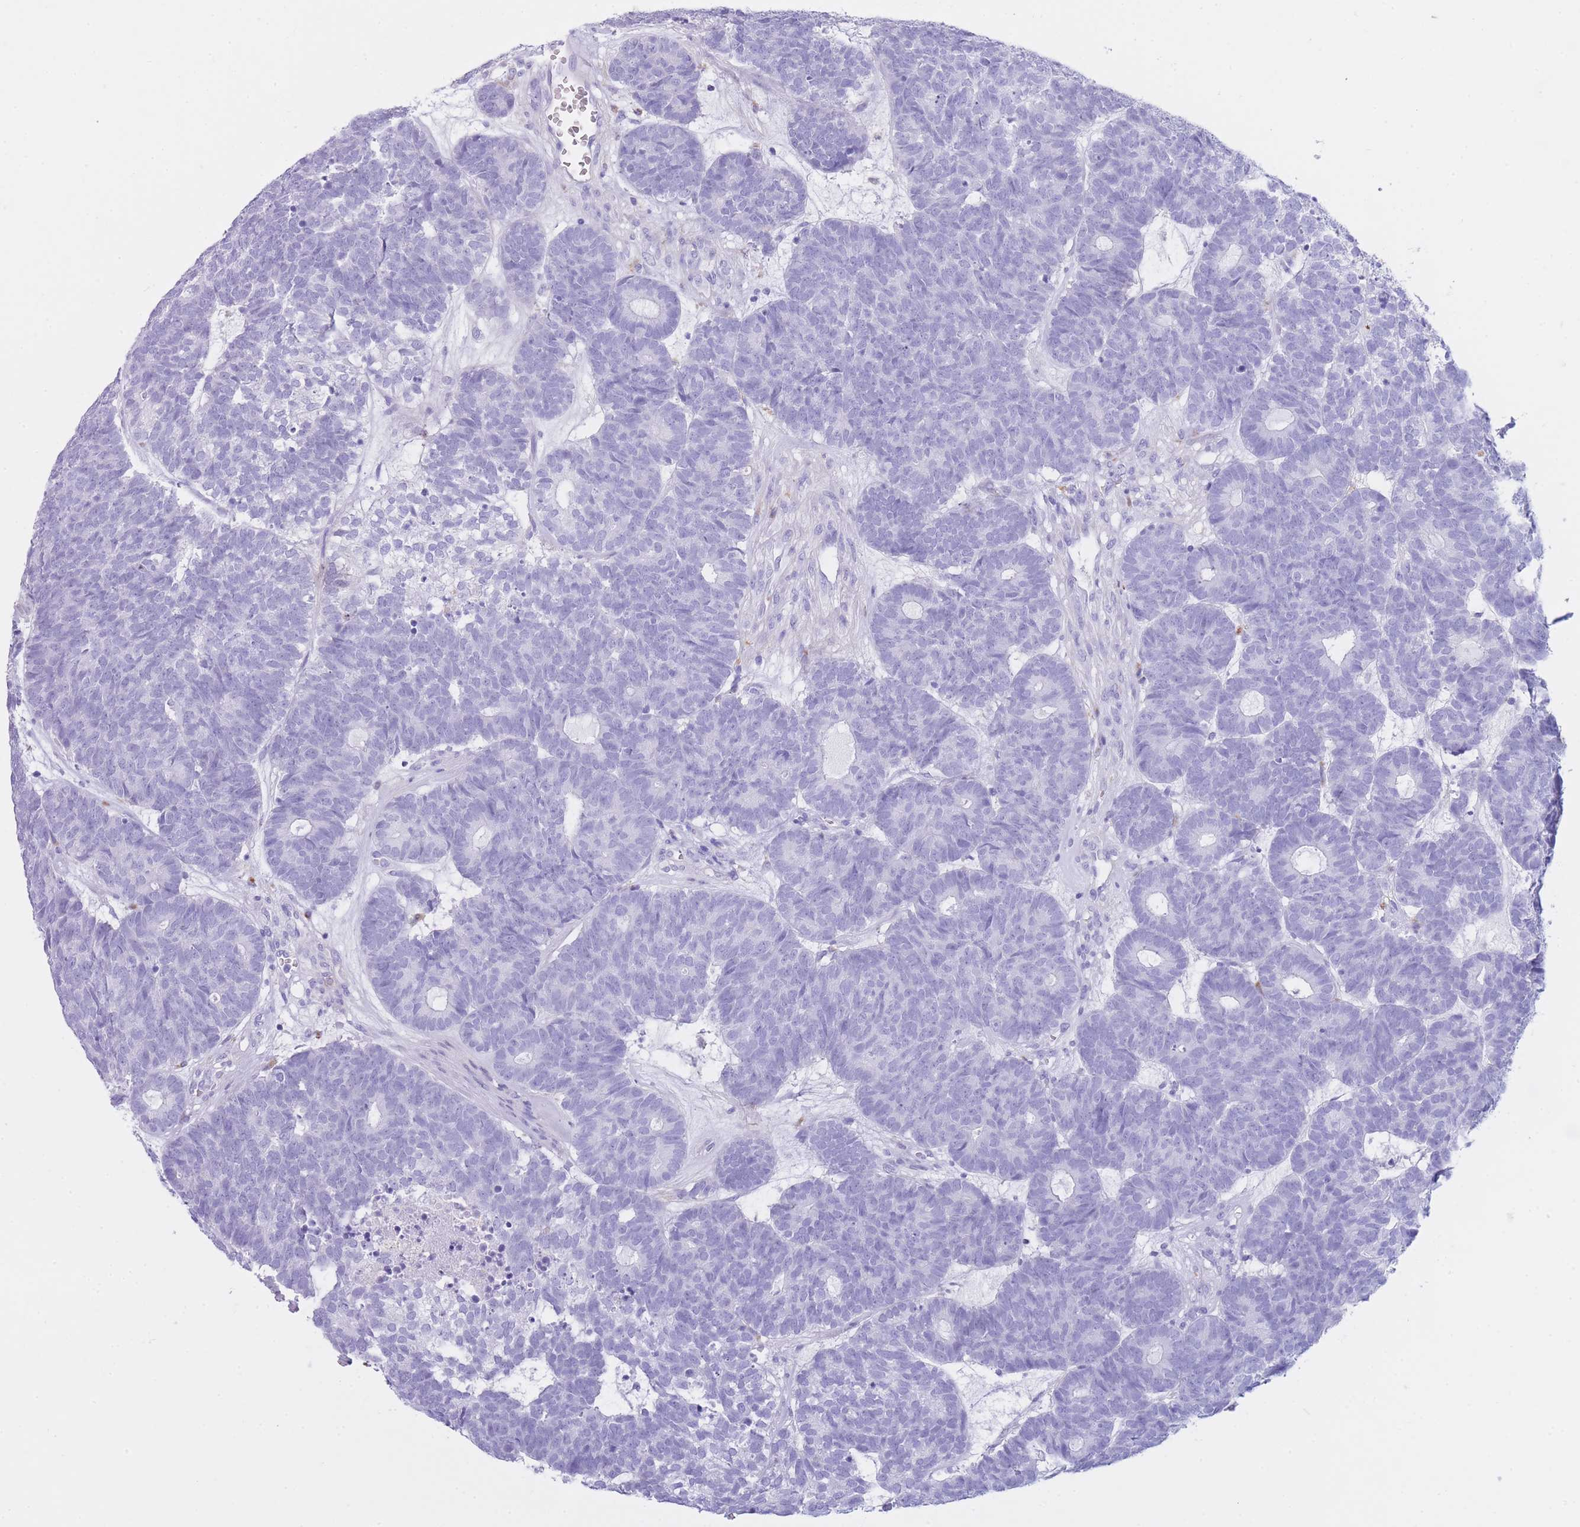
{"staining": {"intensity": "negative", "quantity": "none", "location": "none"}, "tissue": "head and neck cancer", "cell_type": "Tumor cells", "image_type": "cancer", "snomed": [{"axis": "morphology", "description": "Adenocarcinoma, NOS"}, {"axis": "topography", "description": "Head-Neck"}], "caption": "This micrograph is of adenocarcinoma (head and neck) stained with immunohistochemistry (IHC) to label a protein in brown with the nuclei are counter-stained blue. There is no expression in tumor cells. (Brightfield microscopy of DAB immunohistochemistry (IHC) at high magnification).", "gene": "PLBD1", "patient": {"sex": "female", "age": 81}}